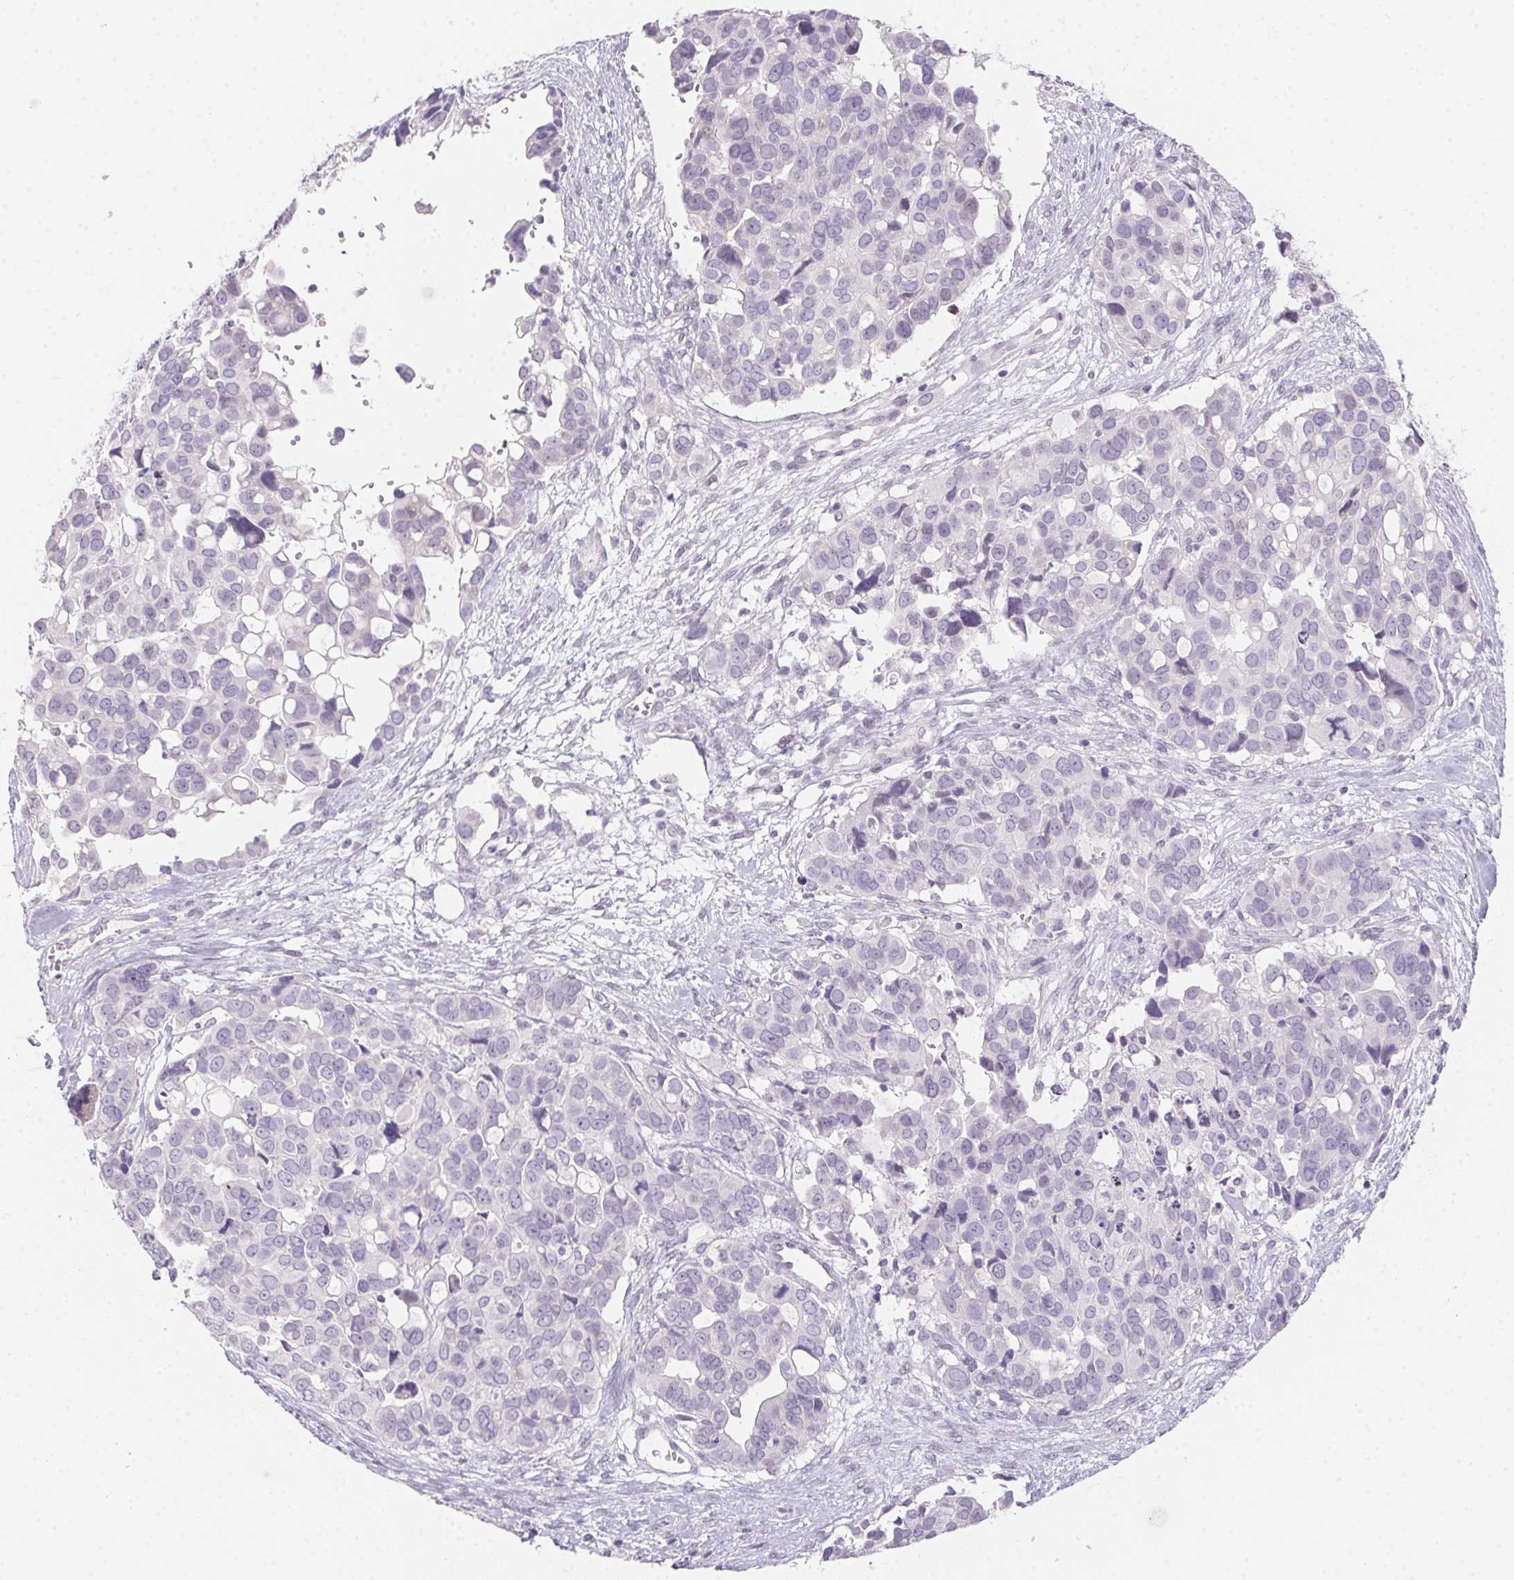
{"staining": {"intensity": "negative", "quantity": "none", "location": "none"}, "tissue": "ovarian cancer", "cell_type": "Tumor cells", "image_type": "cancer", "snomed": [{"axis": "morphology", "description": "Carcinoma, endometroid"}, {"axis": "topography", "description": "Ovary"}], "caption": "Tumor cells show no significant protein staining in endometroid carcinoma (ovarian).", "gene": "MORC1", "patient": {"sex": "female", "age": 78}}